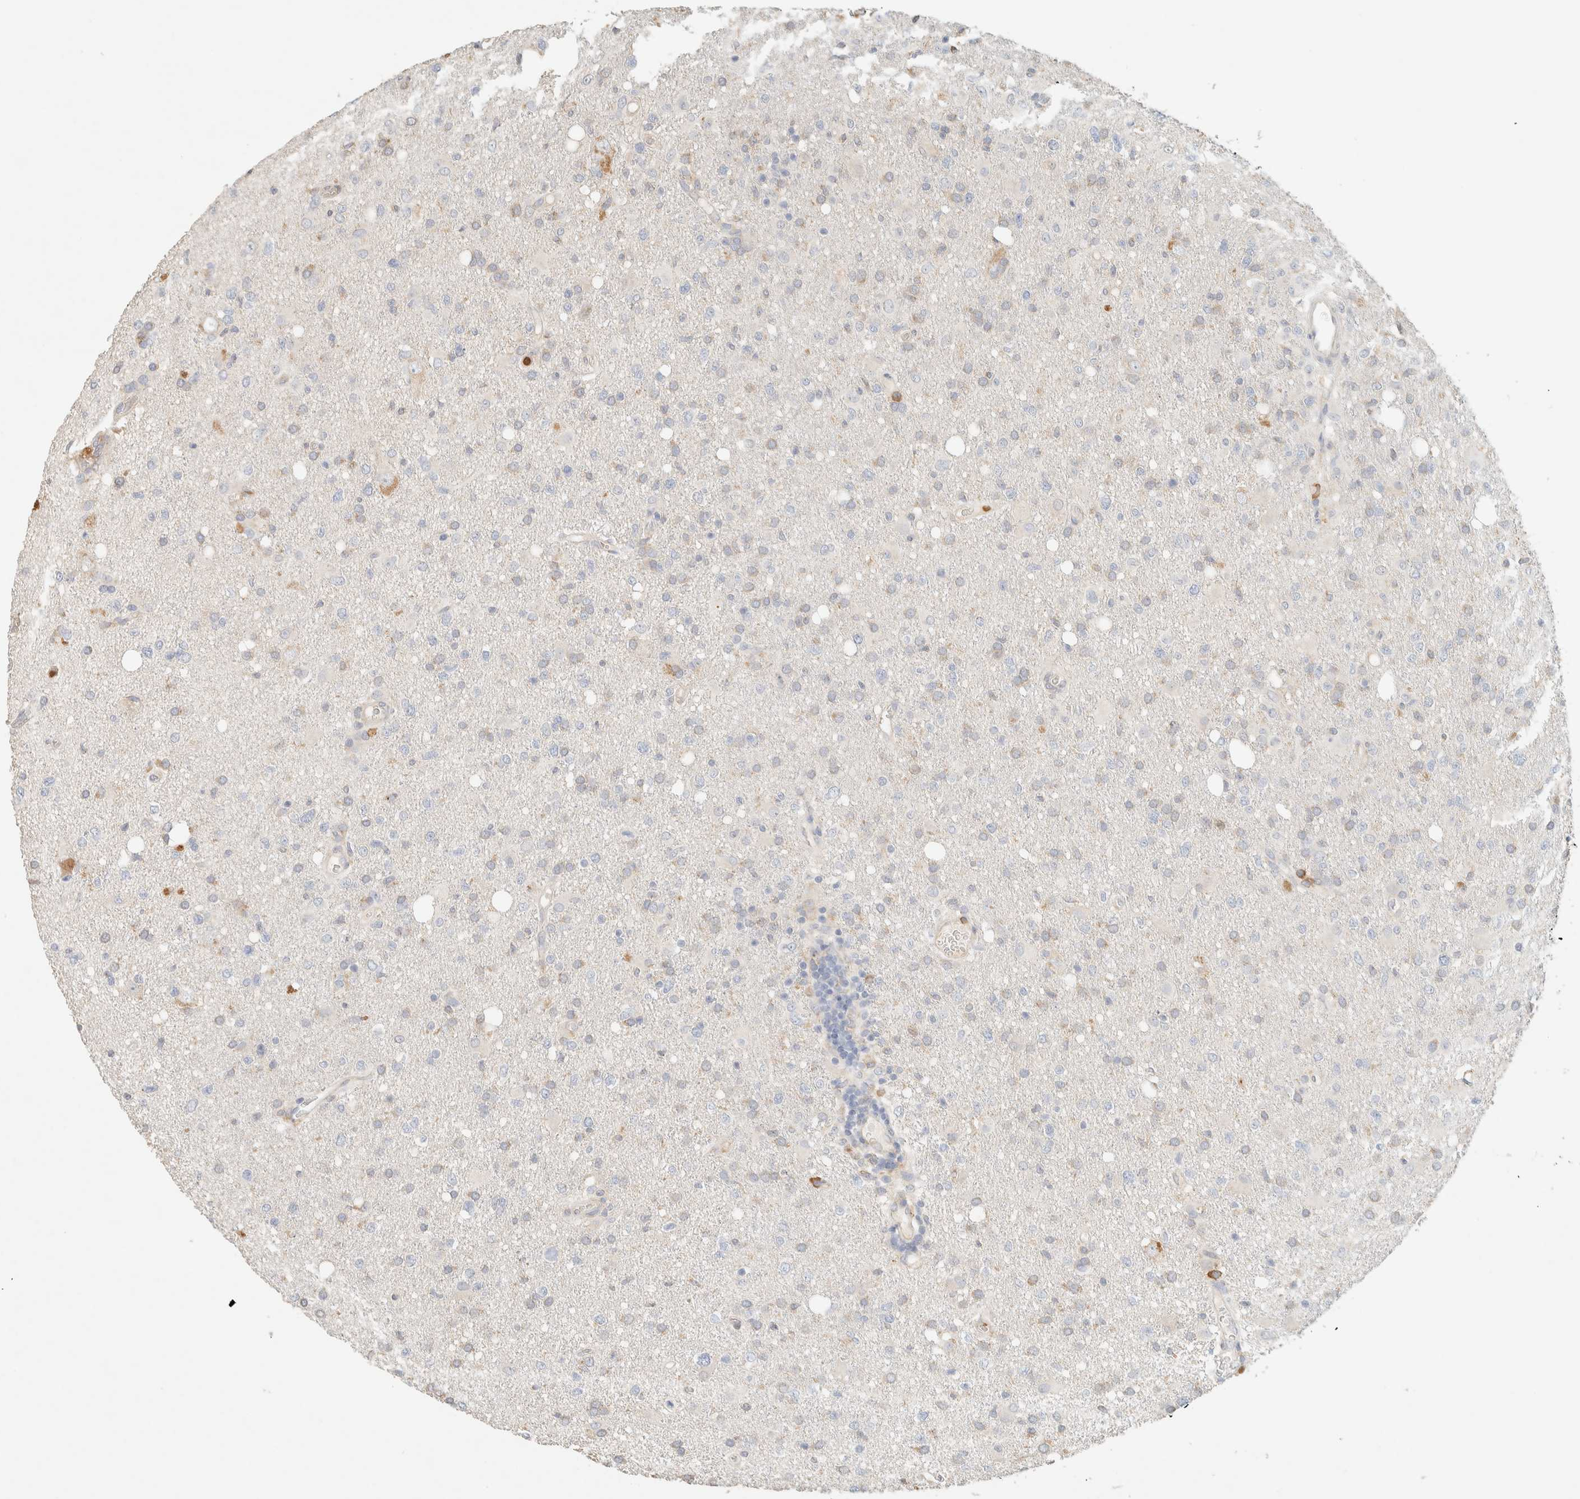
{"staining": {"intensity": "weak", "quantity": "<25%", "location": "cytoplasmic/membranous"}, "tissue": "glioma", "cell_type": "Tumor cells", "image_type": "cancer", "snomed": [{"axis": "morphology", "description": "Glioma, malignant, High grade"}, {"axis": "topography", "description": "Brain"}], "caption": "Immunohistochemical staining of human malignant high-grade glioma reveals no significant staining in tumor cells.", "gene": "TTC3", "patient": {"sex": "female", "age": 57}}